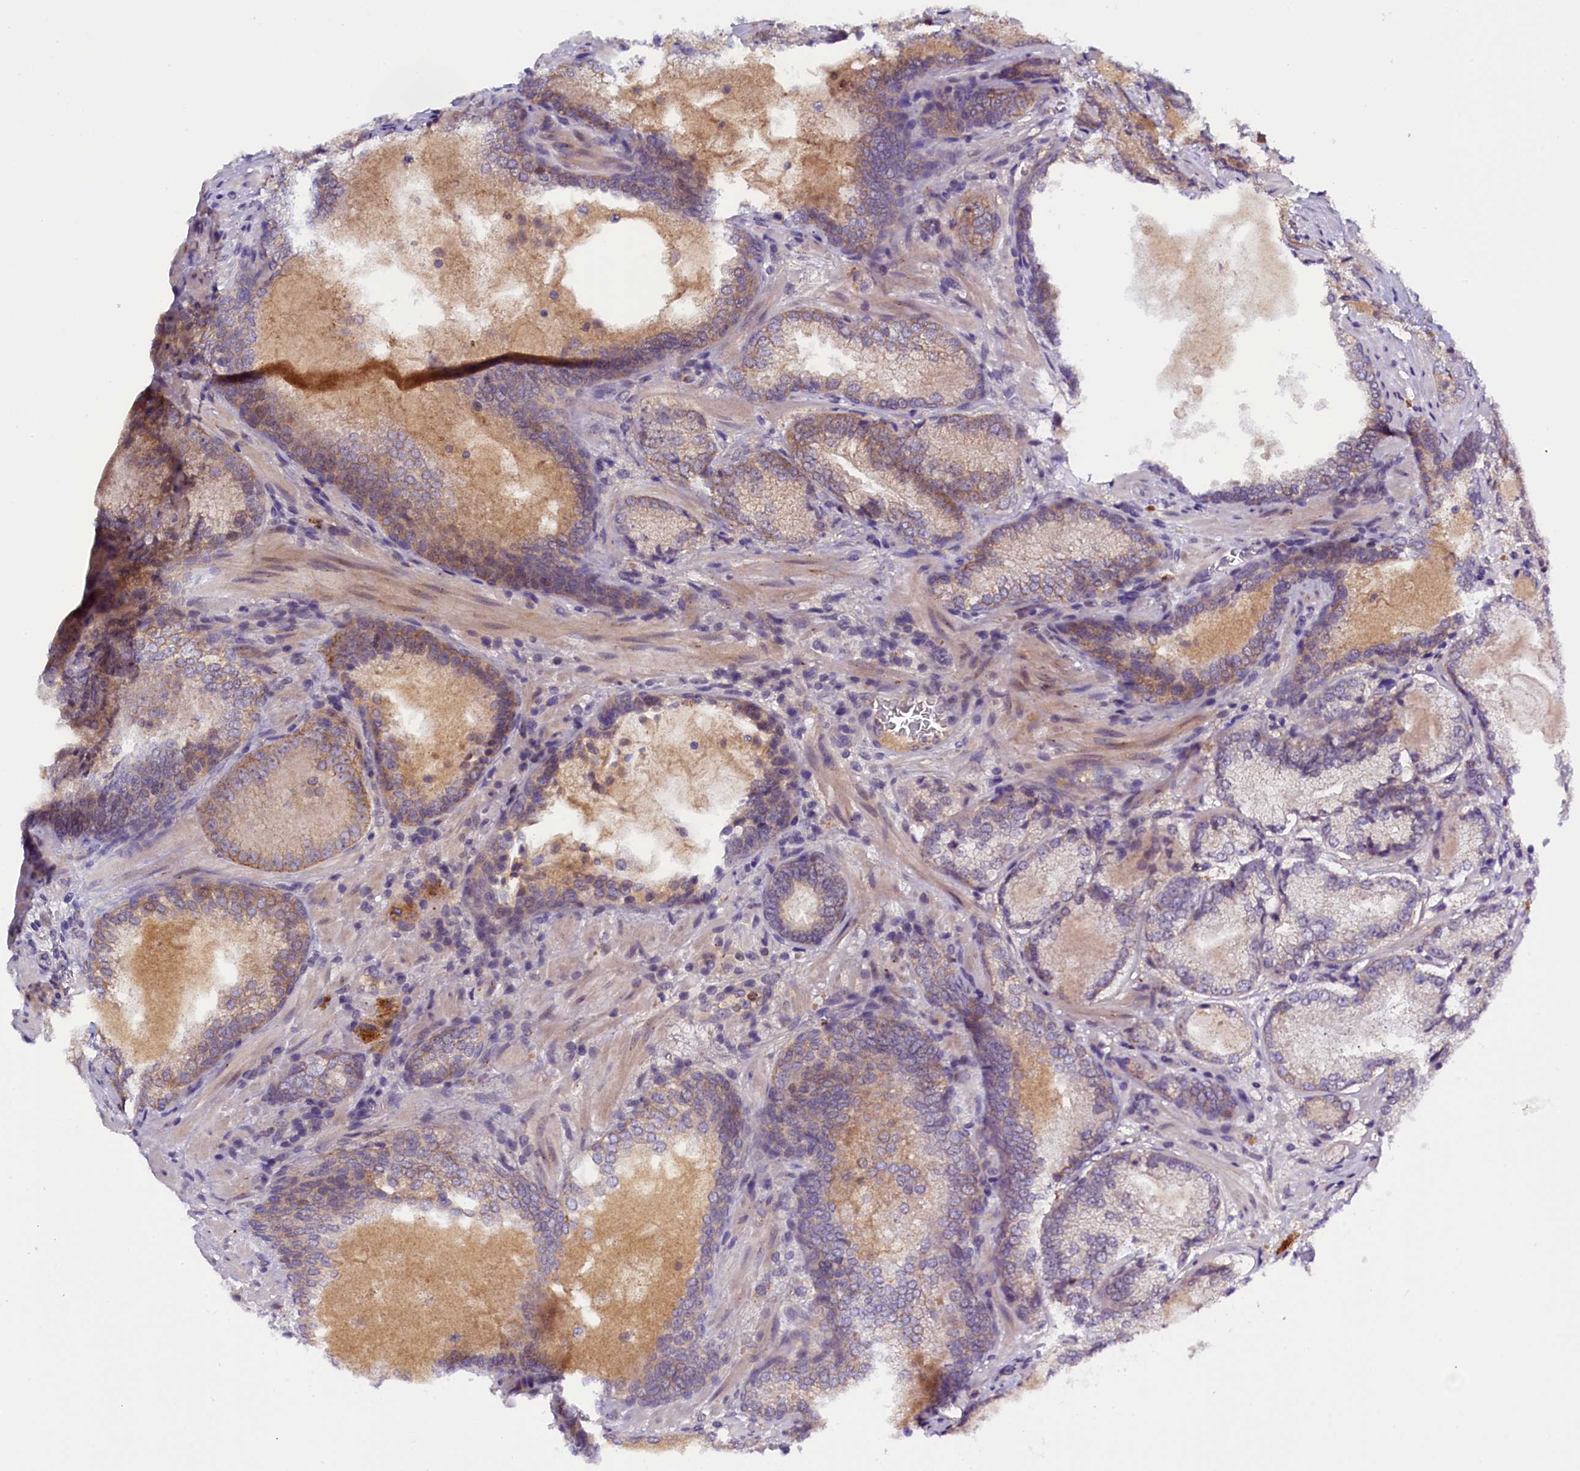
{"staining": {"intensity": "weak", "quantity": "25%-75%", "location": "cytoplasmic/membranous"}, "tissue": "prostate cancer", "cell_type": "Tumor cells", "image_type": "cancer", "snomed": [{"axis": "morphology", "description": "Adenocarcinoma, Low grade"}, {"axis": "topography", "description": "Prostate"}], "caption": "Immunohistochemical staining of human adenocarcinoma (low-grade) (prostate) demonstrates low levels of weak cytoplasmic/membranous positivity in about 25%-75% of tumor cells.", "gene": "ENKD1", "patient": {"sex": "male", "age": 74}}